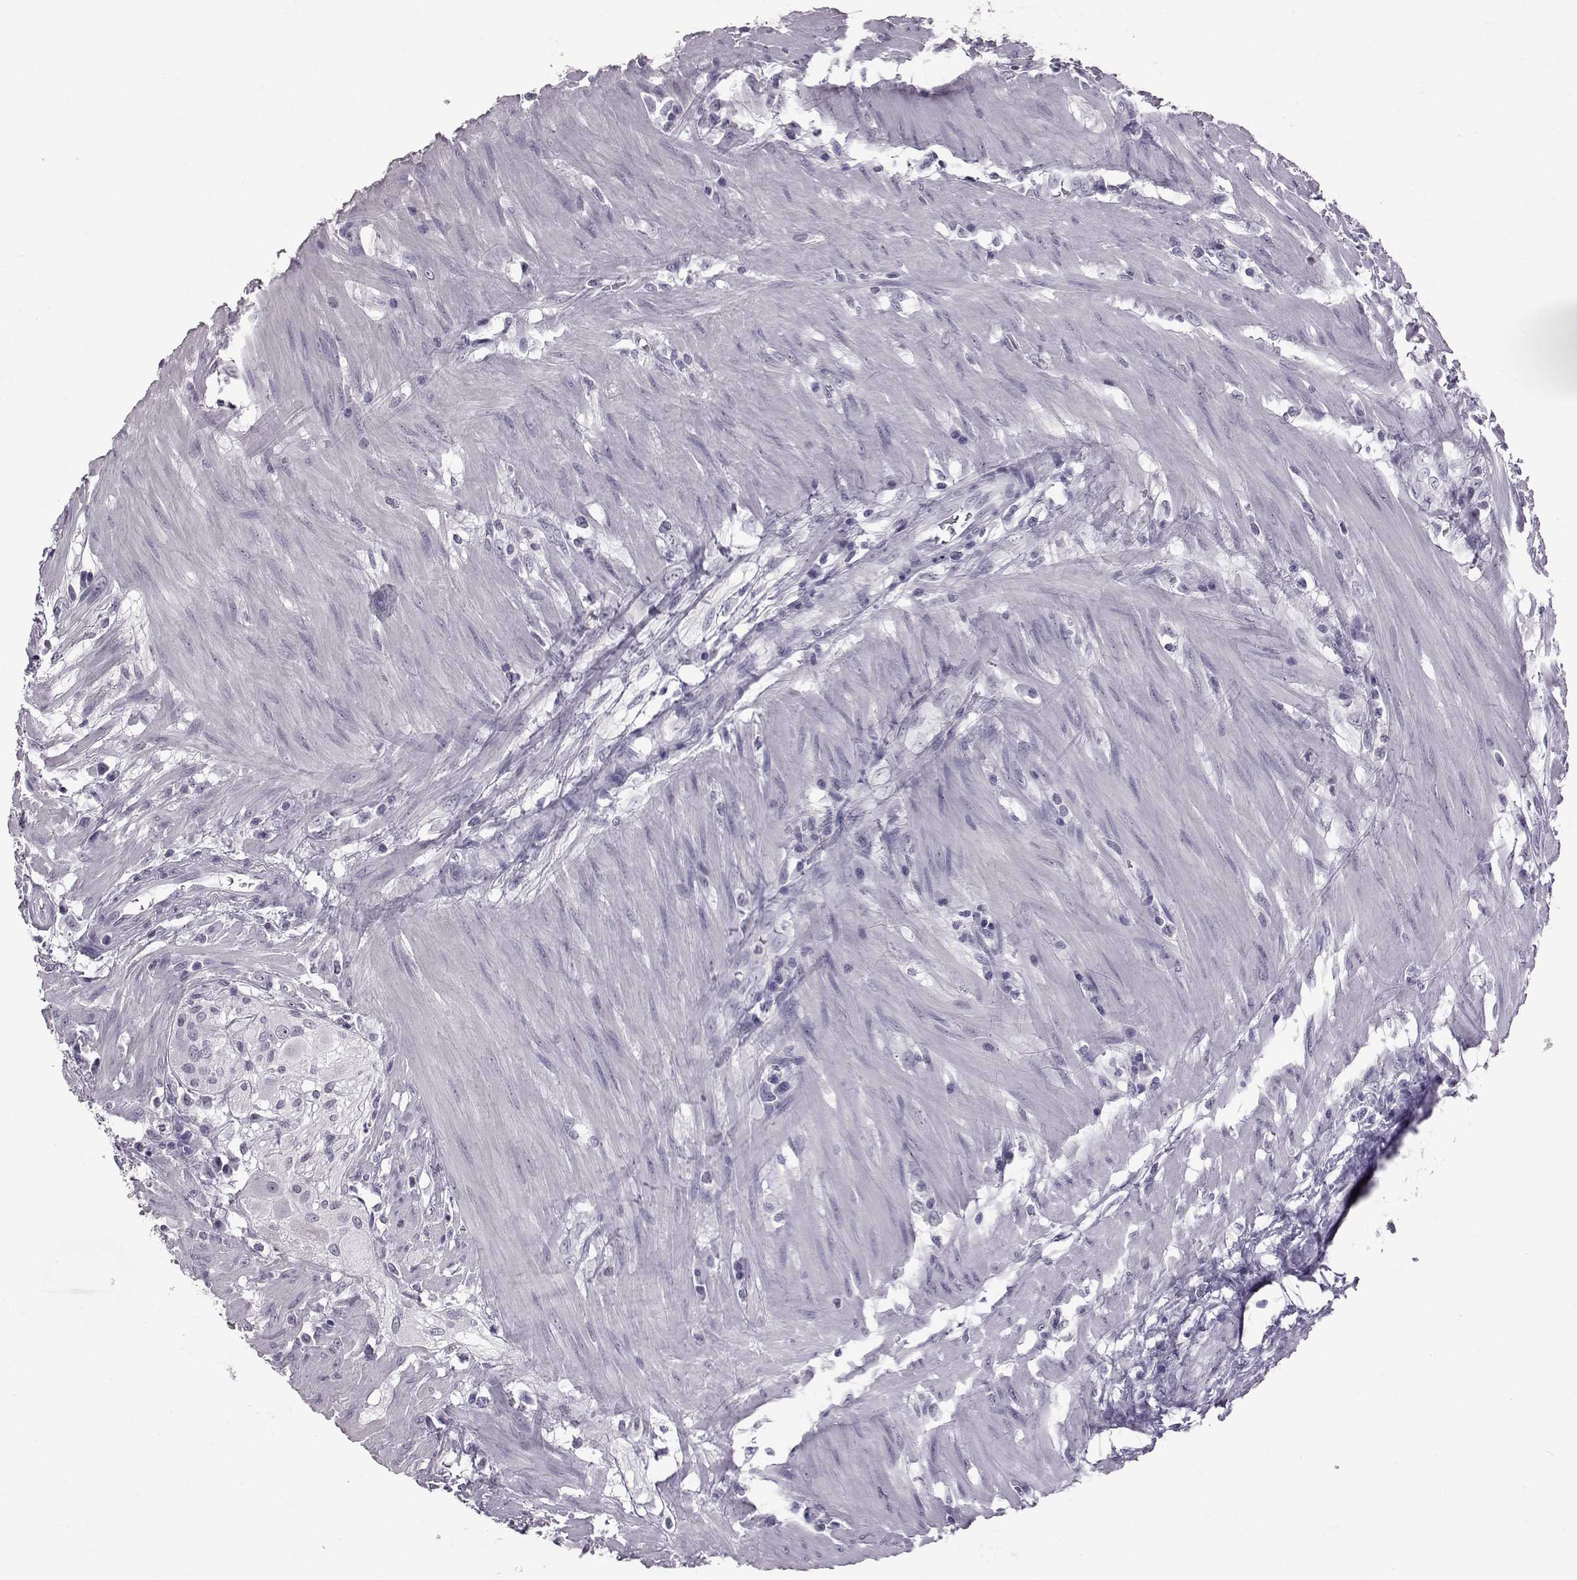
{"staining": {"intensity": "negative", "quantity": "none", "location": "none"}, "tissue": "colorectal cancer", "cell_type": "Tumor cells", "image_type": "cancer", "snomed": [{"axis": "morphology", "description": "Adenocarcinoma, NOS"}, {"axis": "topography", "description": "Colon"}], "caption": "Micrograph shows no protein positivity in tumor cells of colorectal cancer (adenocarcinoma) tissue. Brightfield microscopy of IHC stained with DAB (3,3'-diaminobenzidine) (brown) and hematoxylin (blue), captured at high magnification.", "gene": "ADGRG2", "patient": {"sex": "male", "age": 57}}